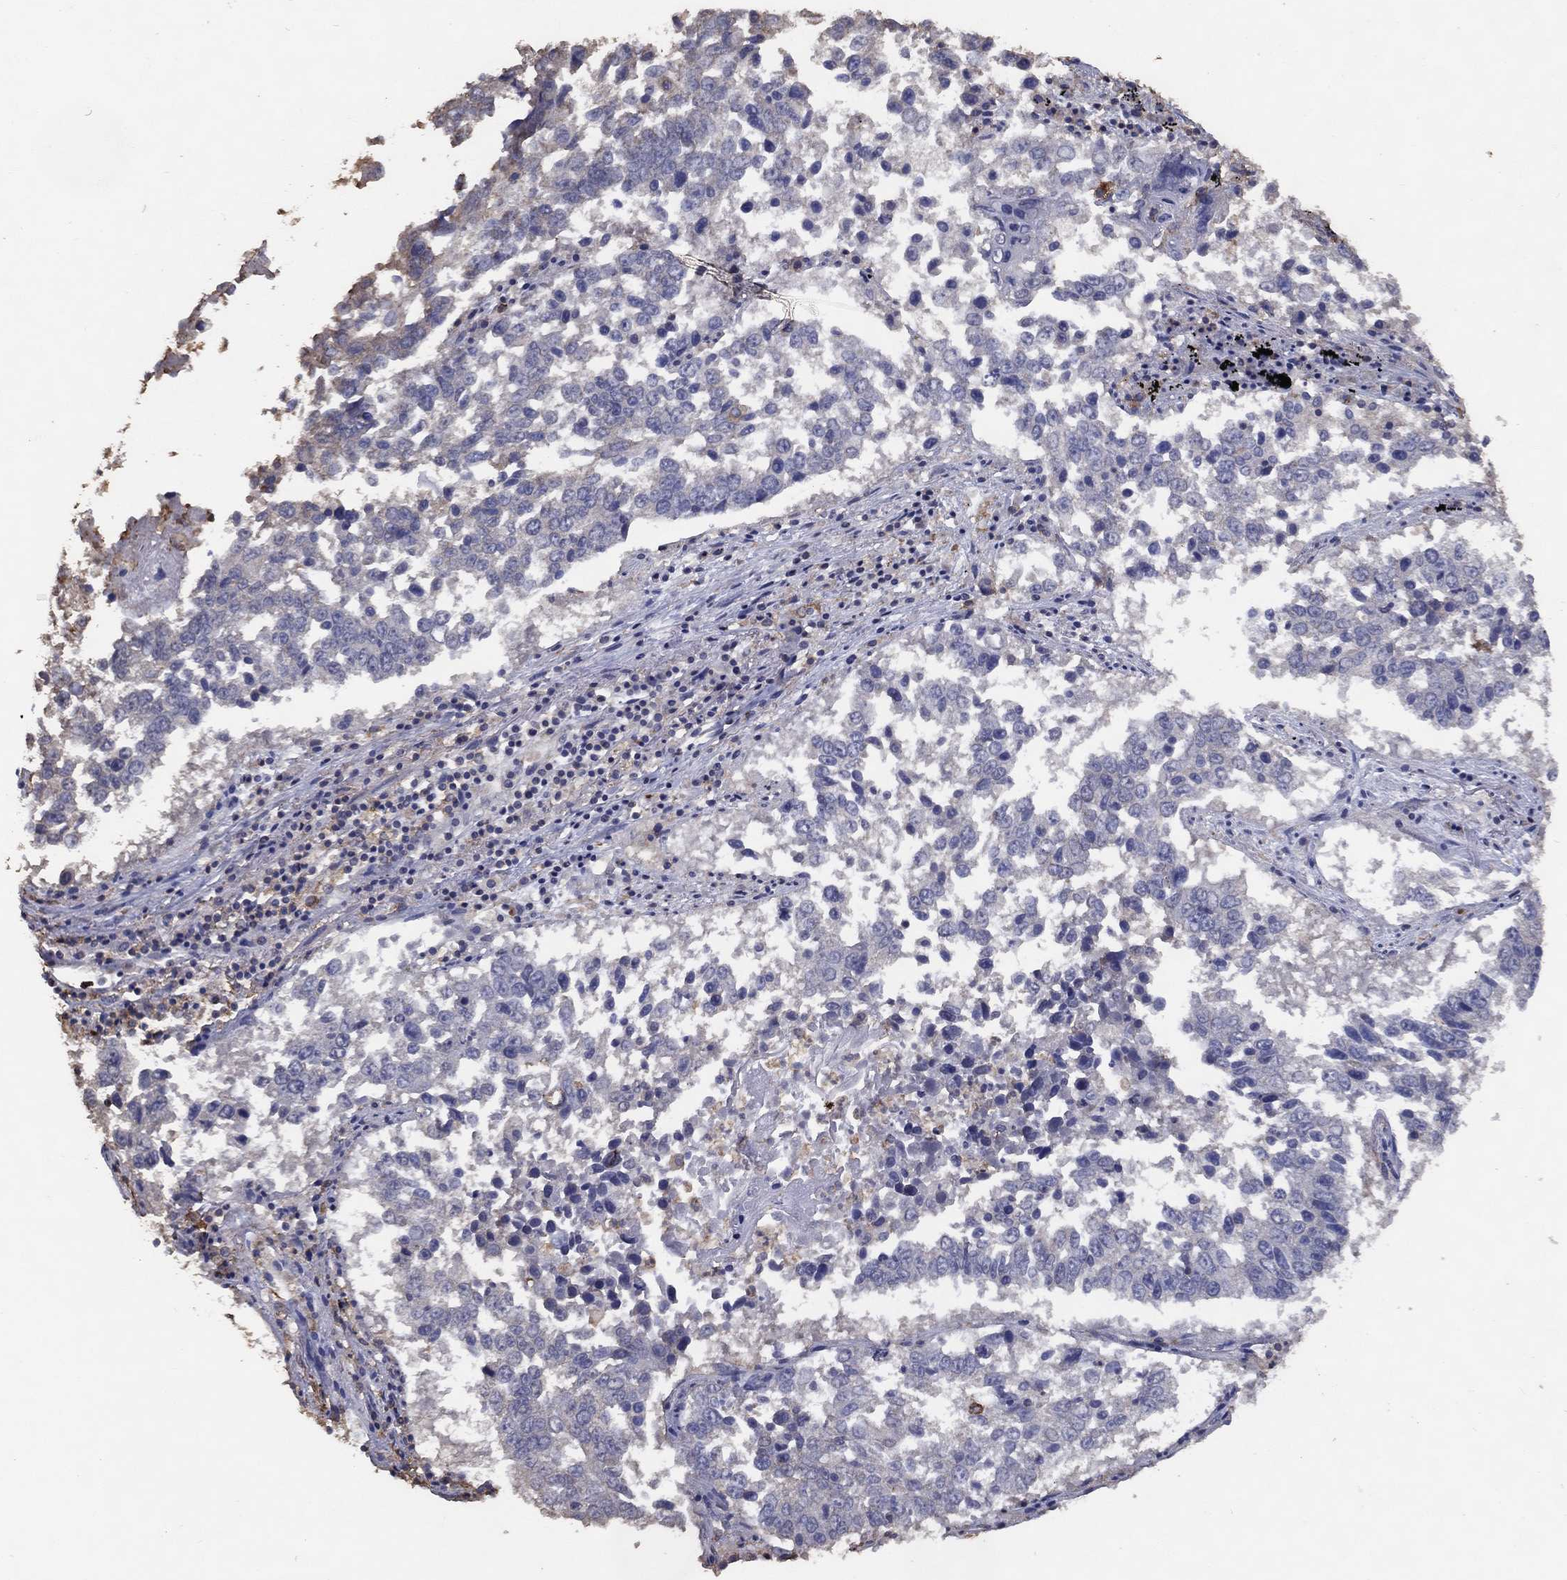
{"staining": {"intensity": "negative", "quantity": "none", "location": "none"}, "tissue": "lung cancer", "cell_type": "Tumor cells", "image_type": "cancer", "snomed": [{"axis": "morphology", "description": "Squamous cell carcinoma, NOS"}, {"axis": "topography", "description": "Lung"}], "caption": "Immunohistochemistry histopathology image of neoplastic tissue: lung cancer stained with DAB (3,3'-diaminobenzidine) displays no significant protein positivity in tumor cells.", "gene": "GPR183", "patient": {"sex": "male", "age": 82}}